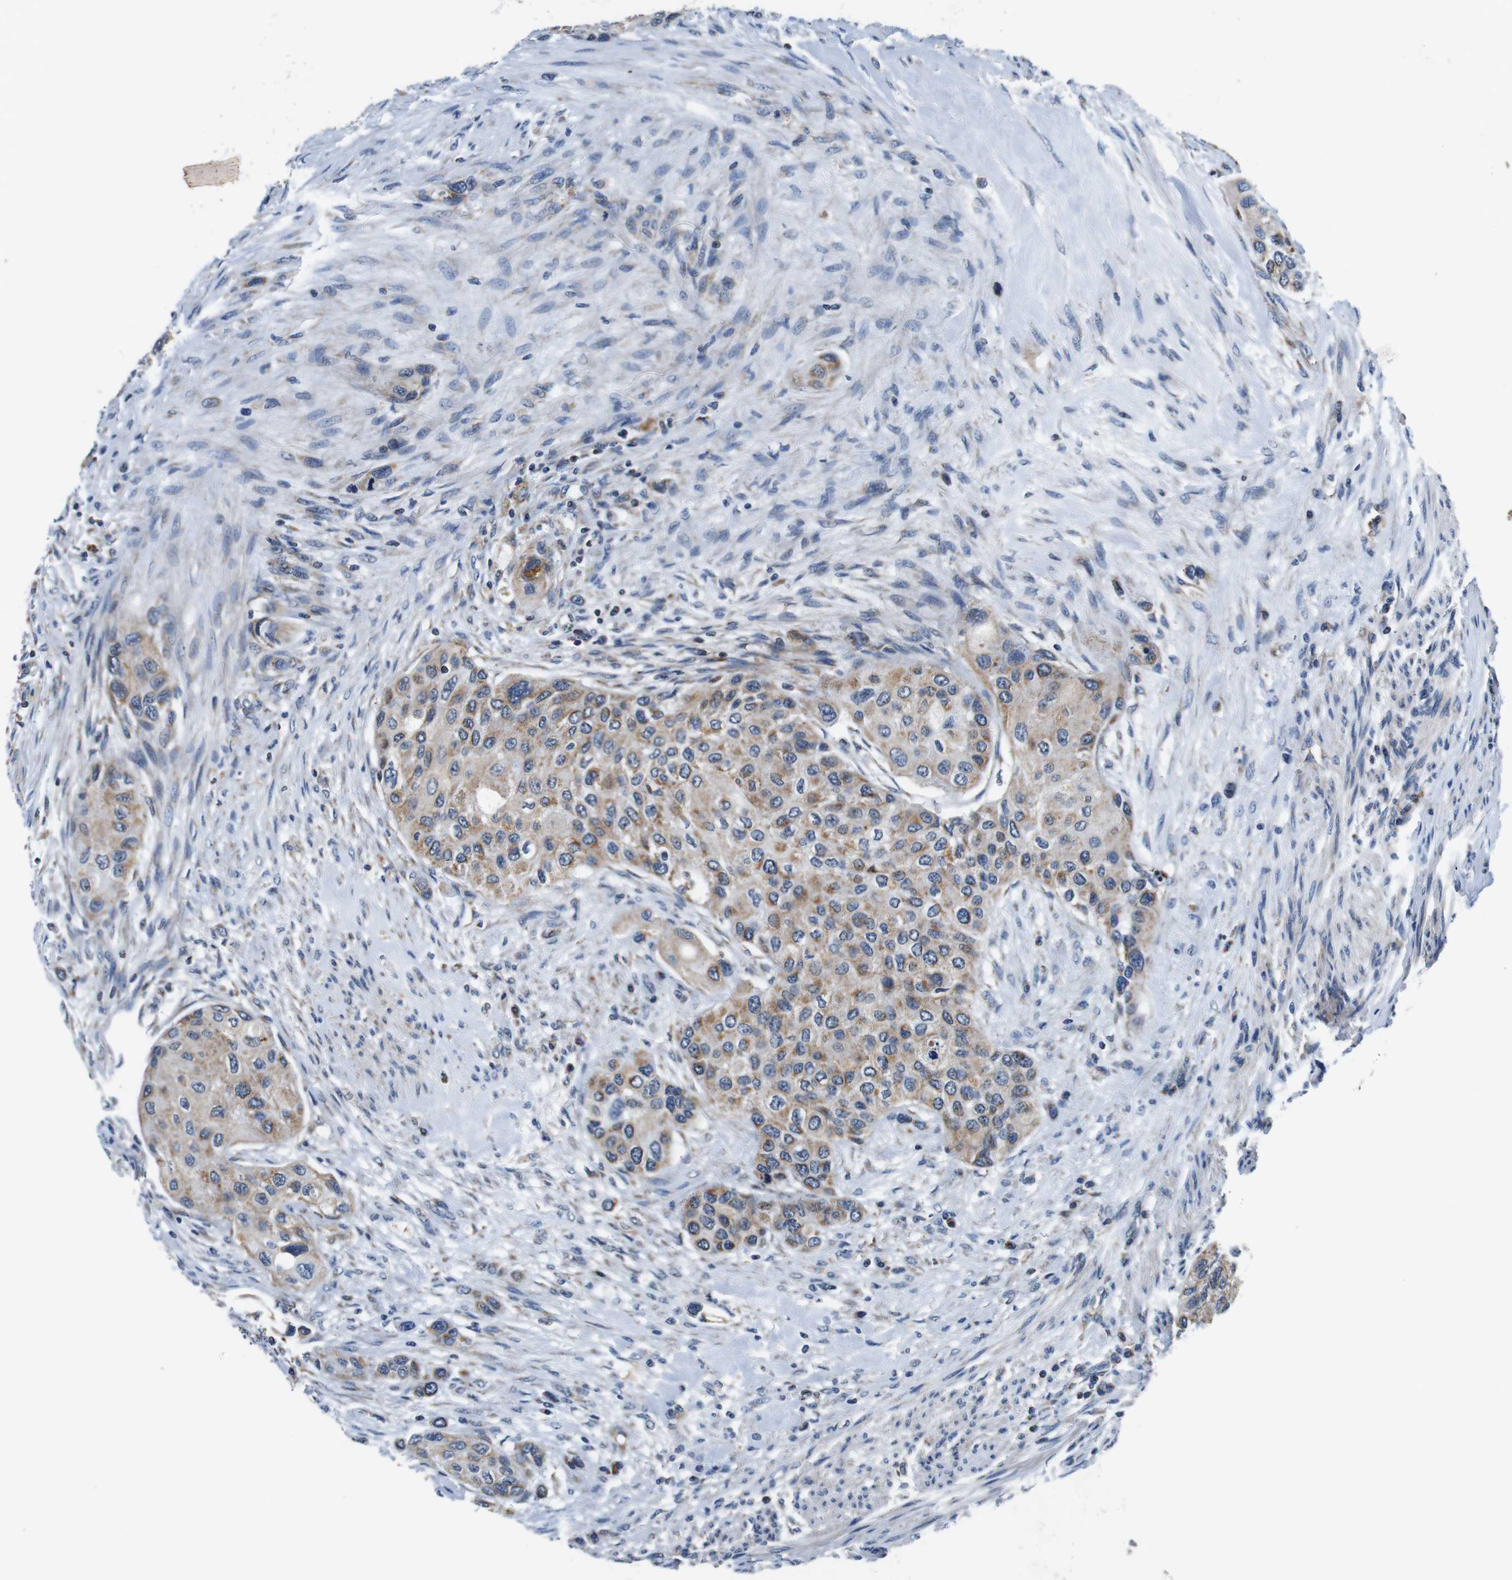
{"staining": {"intensity": "moderate", "quantity": ">75%", "location": "cytoplasmic/membranous"}, "tissue": "urothelial cancer", "cell_type": "Tumor cells", "image_type": "cancer", "snomed": [{"axis": "morphology", "description": "Urothelial carcinoma, High grade"}, {"axis": "topography", "description": "Urinary bladder"}], "caption": "Urothelial cancer was stained to show a protein in brown. There is medium levels of moderate cytoplasmic/membranous expression in about >75% of tumor cells. The staining is performed using DAB brown chromogen to label protein expression. The nuclei are counter-stained blue using hematoxylin.", "gene": "LRP4", "patient": {"sex": "female", "age": 56}}